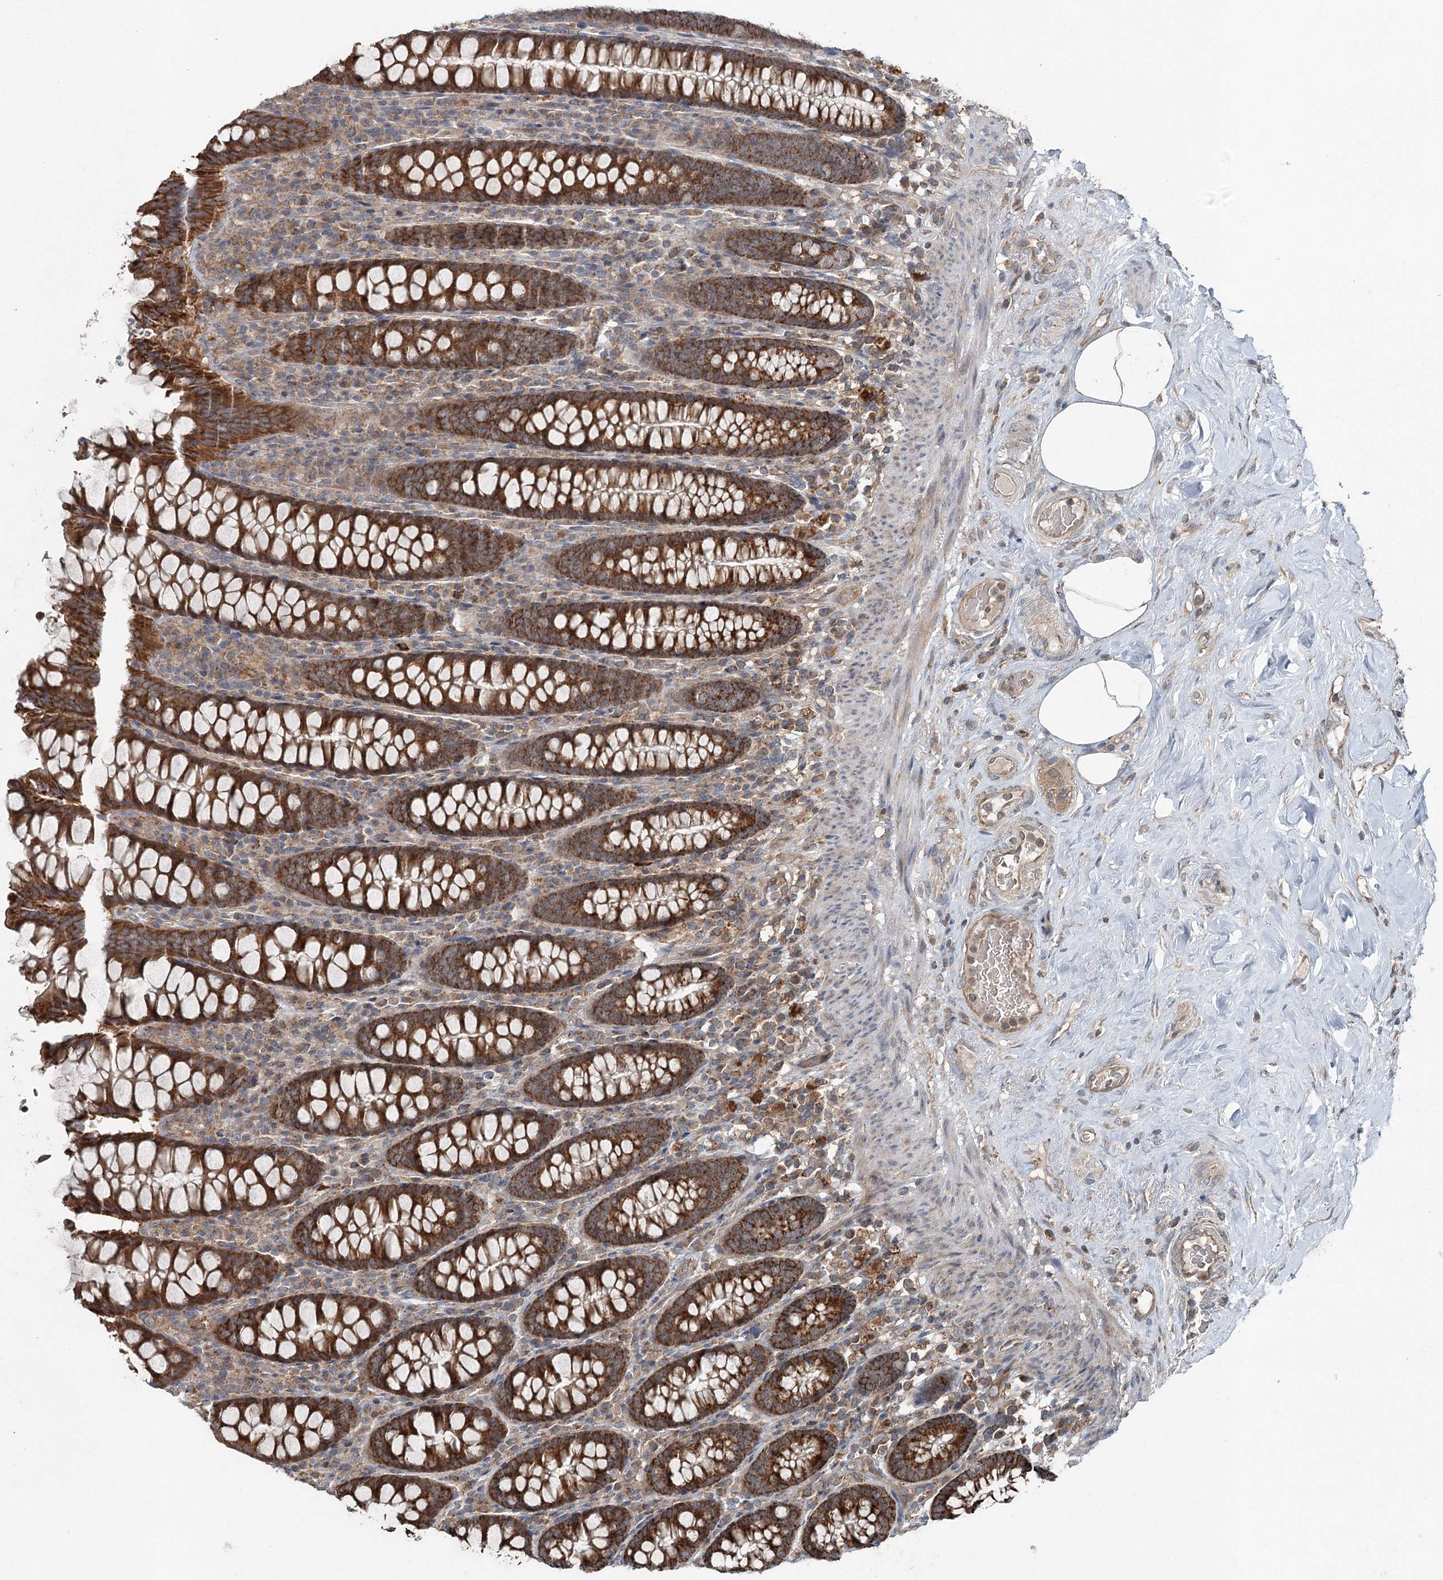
{"staining": {"intensity": "weak", "quantity": "25%-75%", "location": "cytoplasmic/membranous"}, "tissue": "colon", "cell_type": "Endothelial cells", "image_type": "normal", "snomed": [{"axis": "morphology", "description": "Normal tissue, NOS"}, {"axis": "topography", "description": "Colon"}], "caption": "Colon stained for a protein displays weak cytoplasmic/membranous positivity in endothelial cells. (DAB IHC with brightfield microscopy, high magnification).", "gene": "SKIC3", "patient": {"sex": "female", "age": 79}}